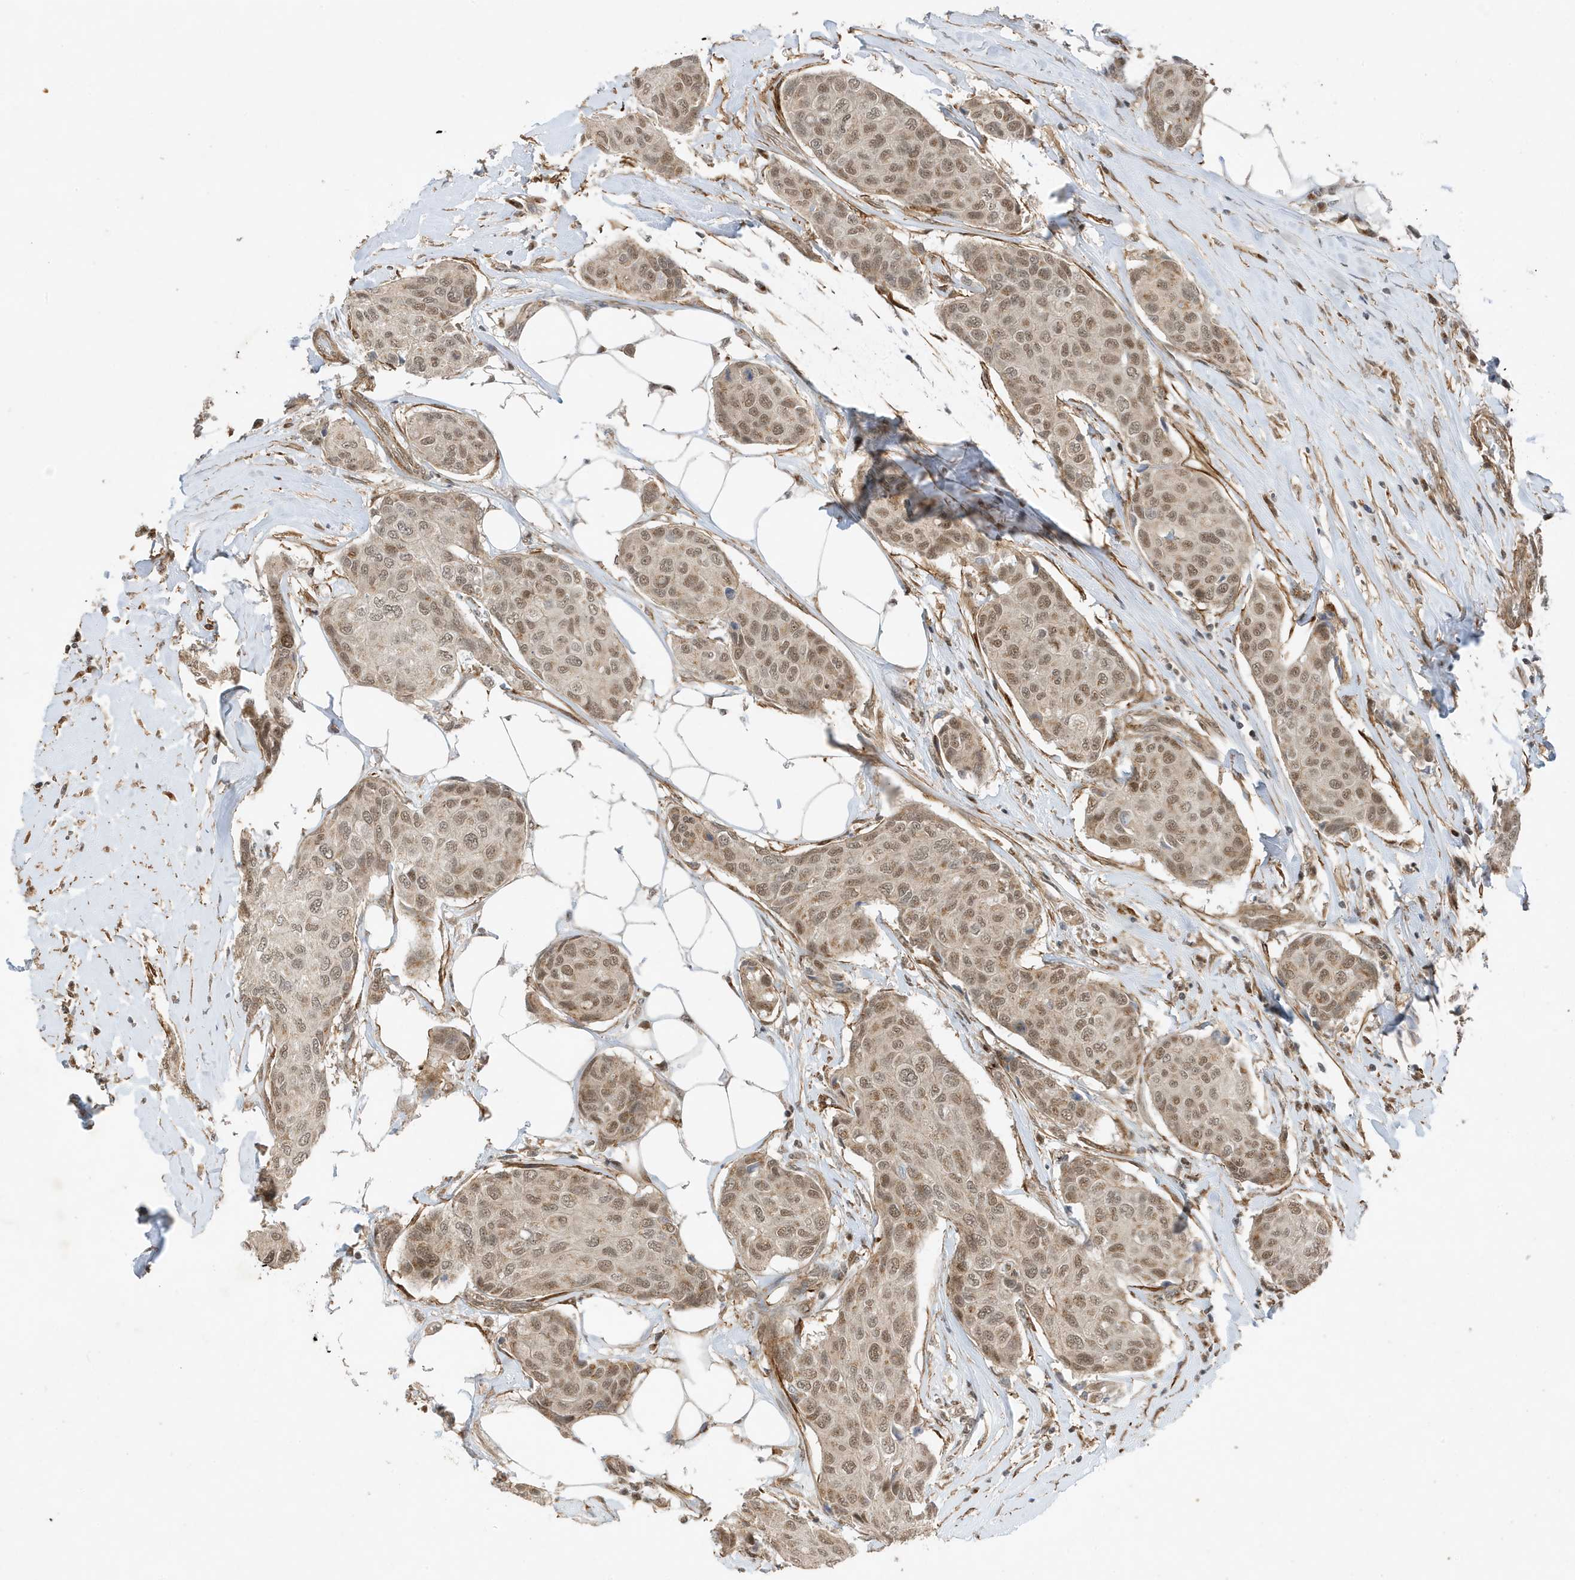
{"staining": {"intensity": "weak", "quantity": "25%-75%", "location": "nuclear"}, "tissue": "breast cancer", "cell_type": "Tumor cells", "image_type": "cancer", "snomed": [{"axis": "morphology", "description": "Duct carcinoma"}, {"axis": "topography", "description": "Breast"}], "caption": "Breast invasive ductal carcinoma stained with immunohistochemistry (IHC) shows weak nuclear expression in approximately 25%-75% of tumor cells. Nuclei are stained in blue.", "gene": "MAST3", "patient": {"sex": "female", "age": 80}}